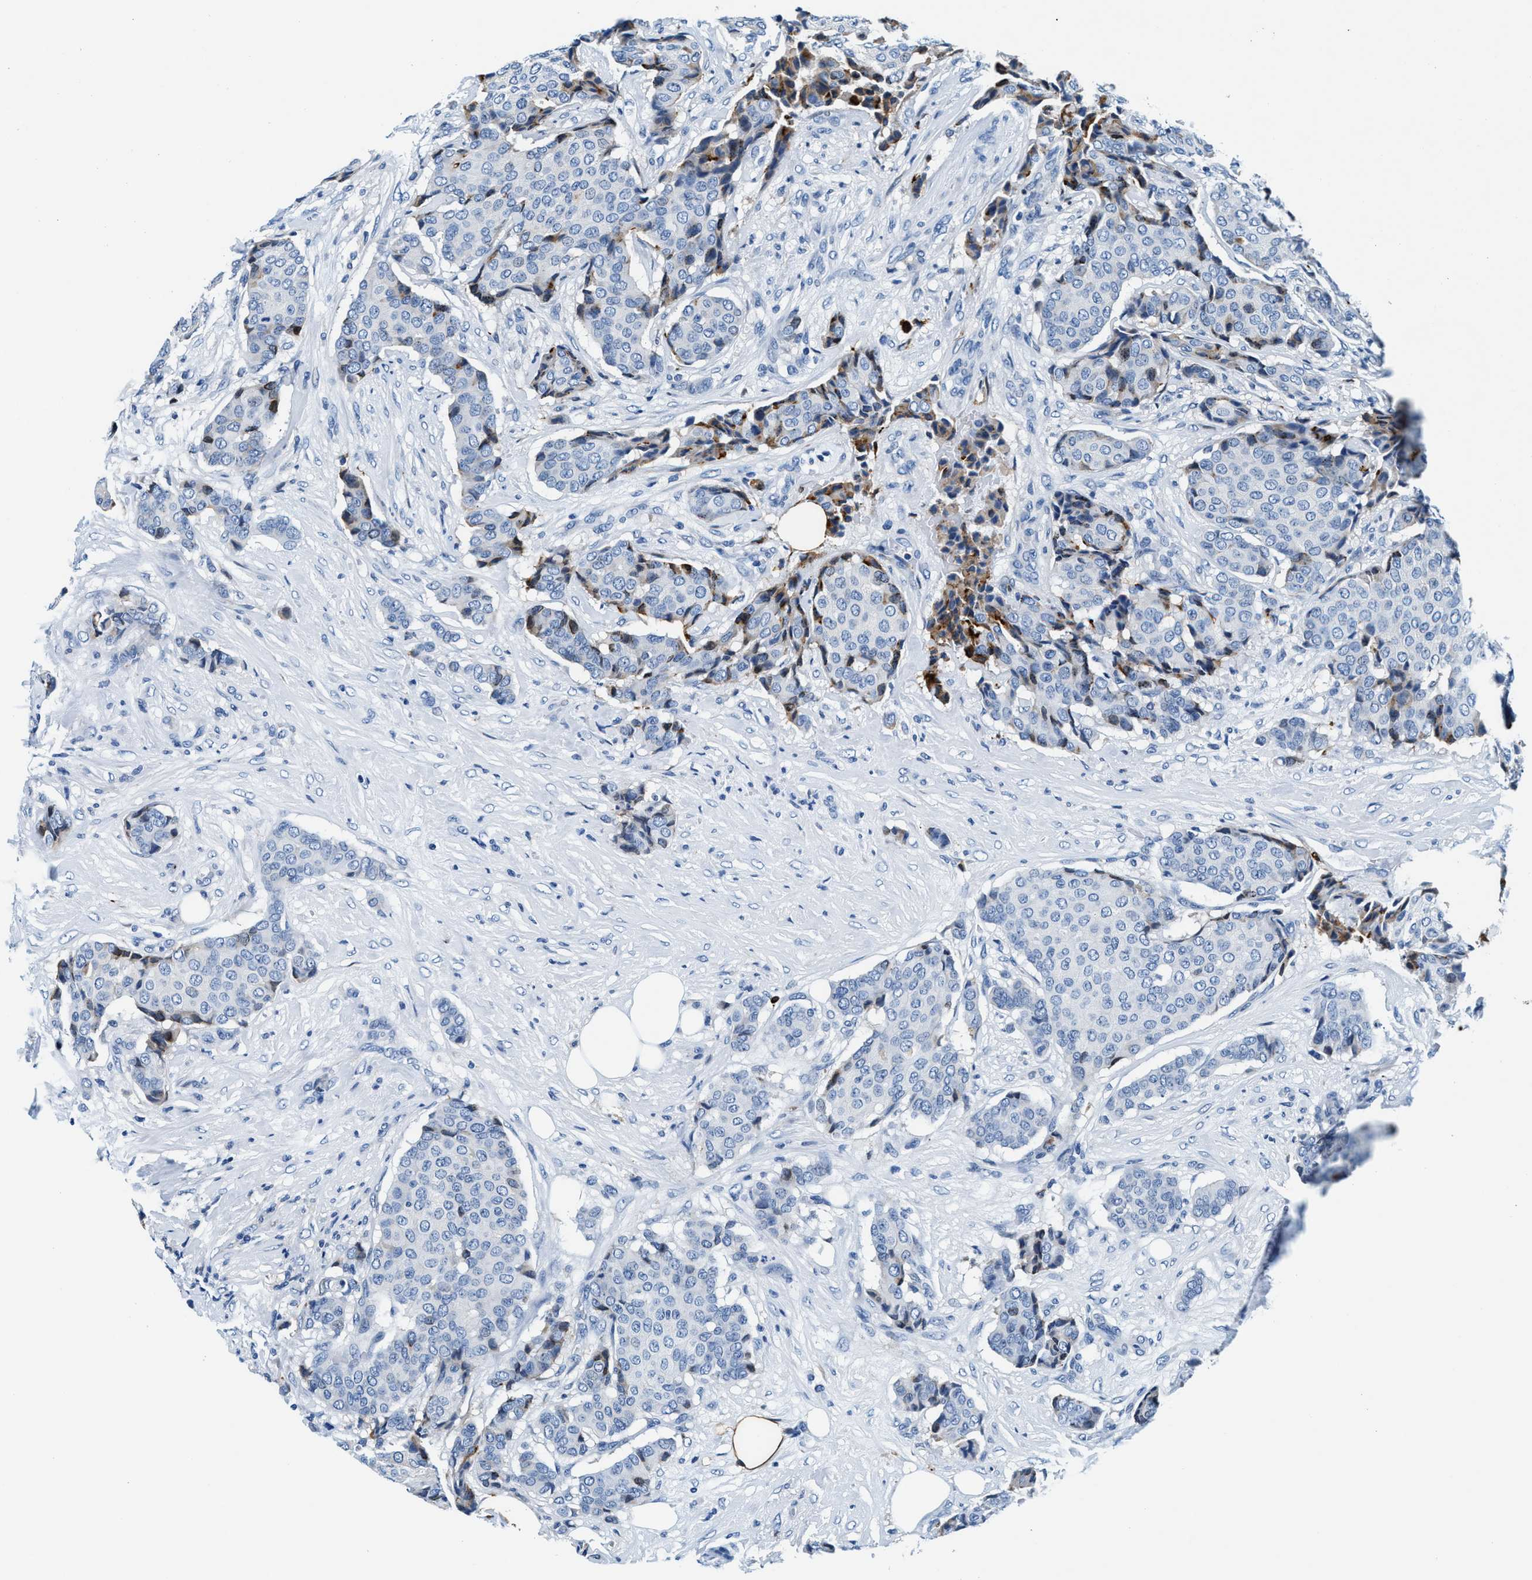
{"staining": {"intensity": "moderate", "quantity": "<25%", "location": "cytoplasmic/membranous"}, "tissue": "breast cancer", "cell_type": "Tumor cells", "image_type": "cancer", "snomed": [{"axis": "morphology", "description": "Duct carcinoma"}, {"axis": "topography", "description": "Breast"}], "caption": "IHC micrograph of breast invasive ductal carcinoma stained for a protein (brown), which reveals low levels of moderate cytoplasmic/membranous staining in approximately <25% of tumor cells.", "gene": "SLFN11", "patient": {"sex": "female", "age": 75}}